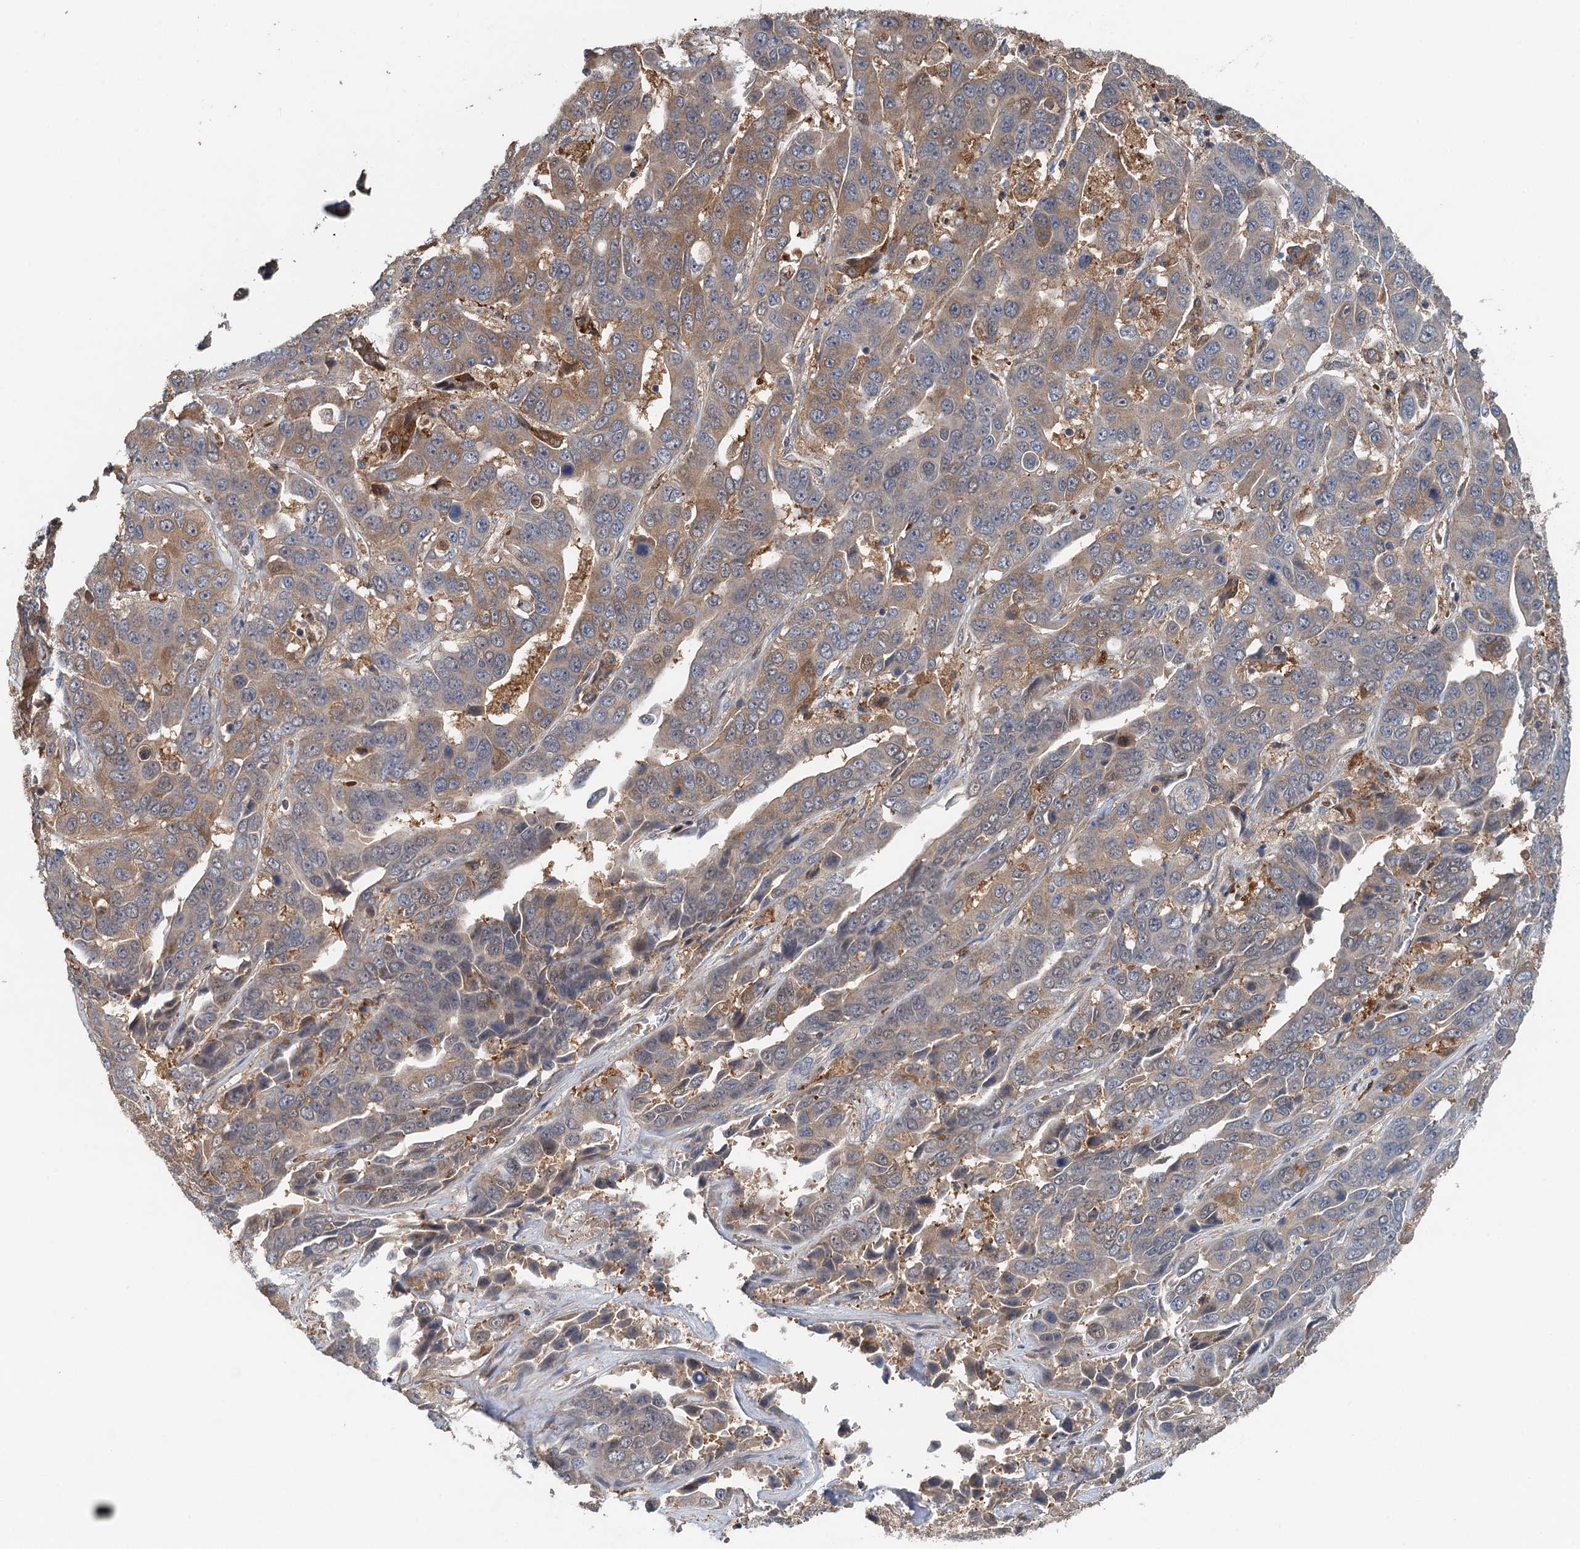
{"staining": {"intensity": "moderate", "quantity": "25%-75%", "location": "cytoplasmic/membranous"}, "tissue": "liver cancer", "cell_type": "Tumor cells", "image_type": "cancer", "snomed": [{"axis": "morphology", "description": "Cholangiocarcinoma"}, {"axis": "topography", "description": "Liver"}], "caption": "Protein expression analysis of human liver cancer (cholangiocarcinoma) reveals moderate cytoplasmic/membranous positivity in about 25%-75% of tumor cells.", "gene": "RSAD2", "patient": {"sex": "female", "age": 52}}